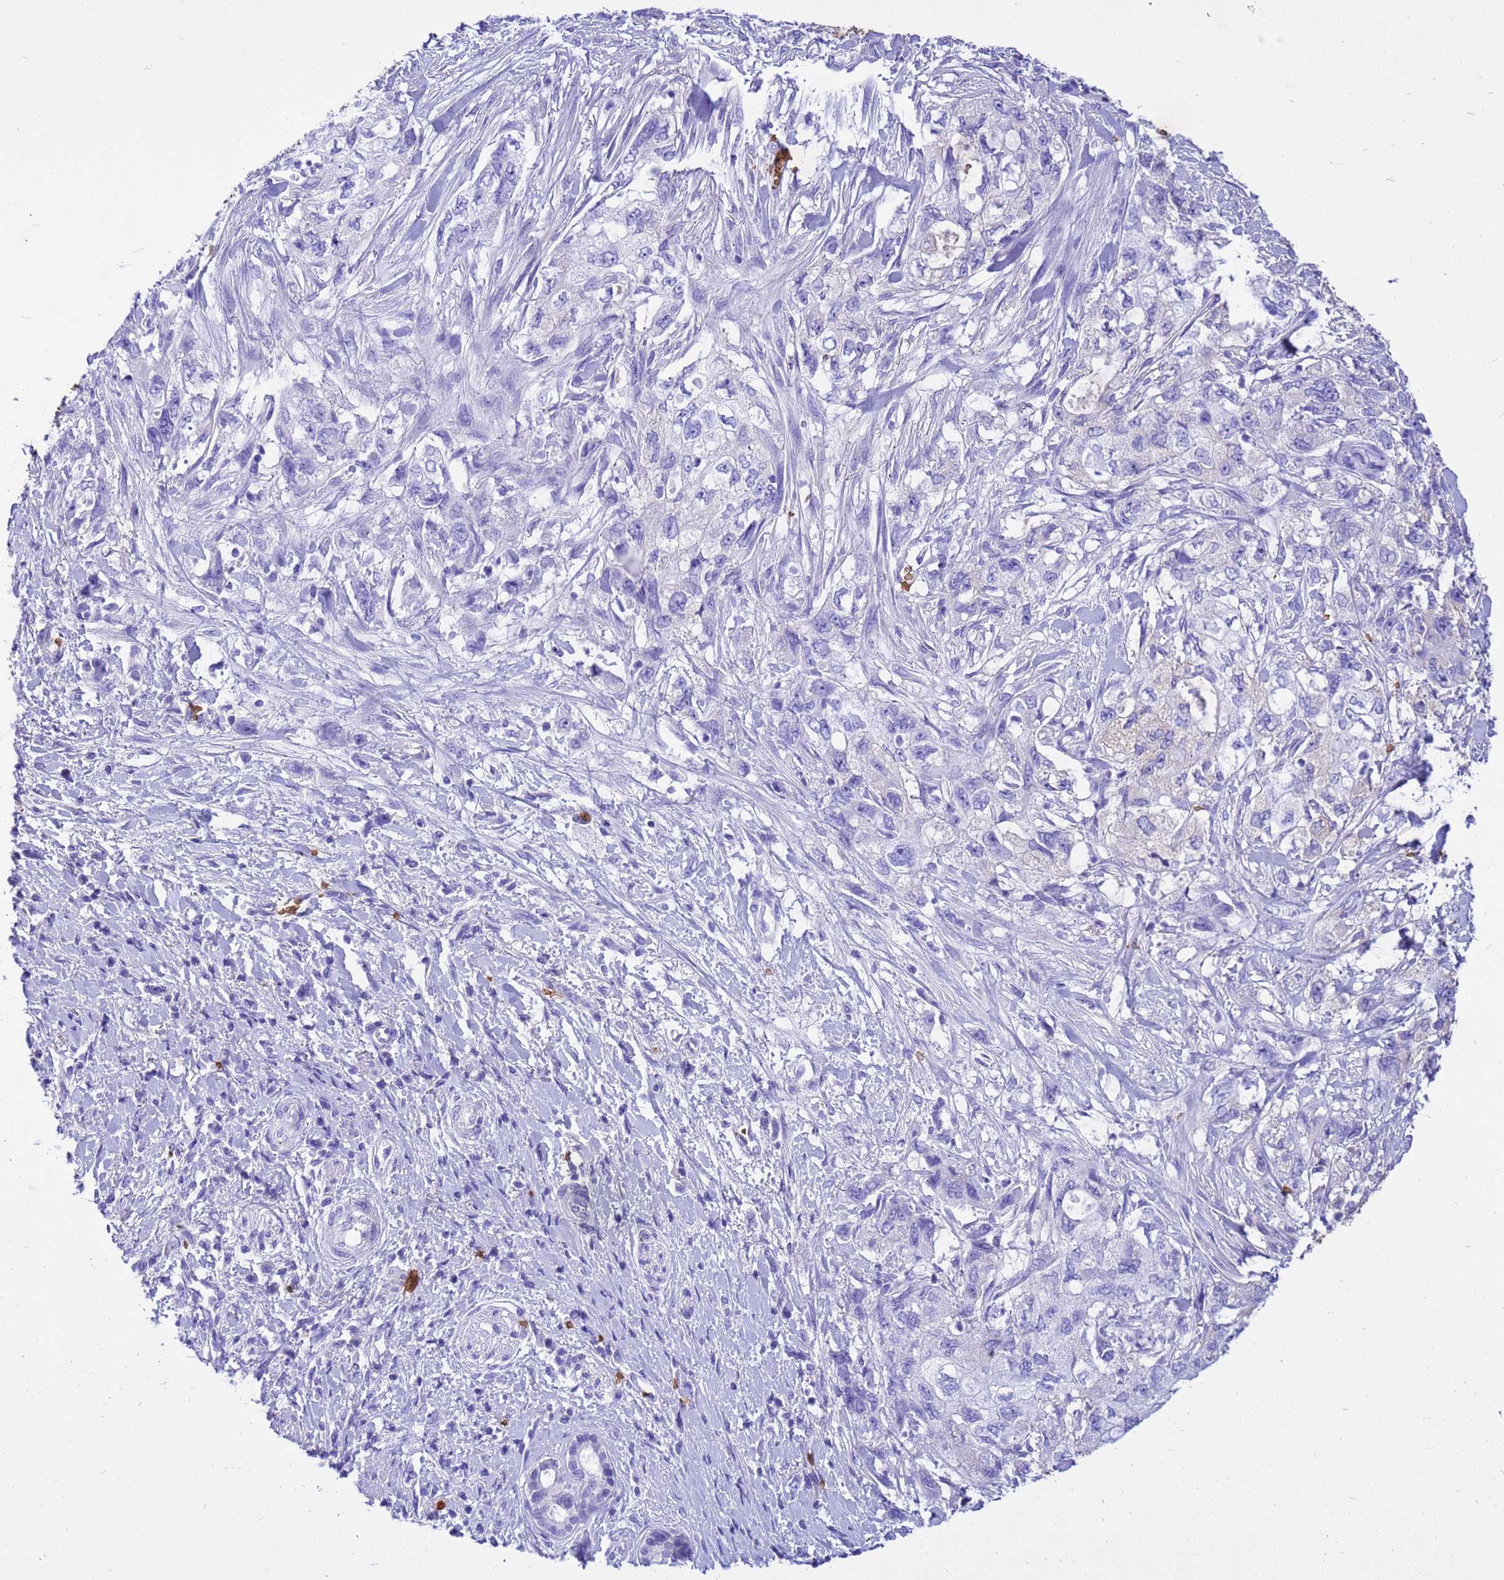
{"staining": {"intensity": "negative", "quantity": "none", "location": "none"}, "tissue": "pancreatic cancer", "cell_type": "Tumor cells", "image_type": "cancer", "snomed": [{"axis": "morphology", "description": "Adenocarcinoma, NOS"}, {"axis": "topography", "description": "Pancreas"}], "caption": "IHC histopathology image of human pancreatic adenocarcinoma stained for a protein (brown), which demonstrates no expression in tumor cells.", "gene": "HBA2", "patient": {"sex": "female", "age": 73}}